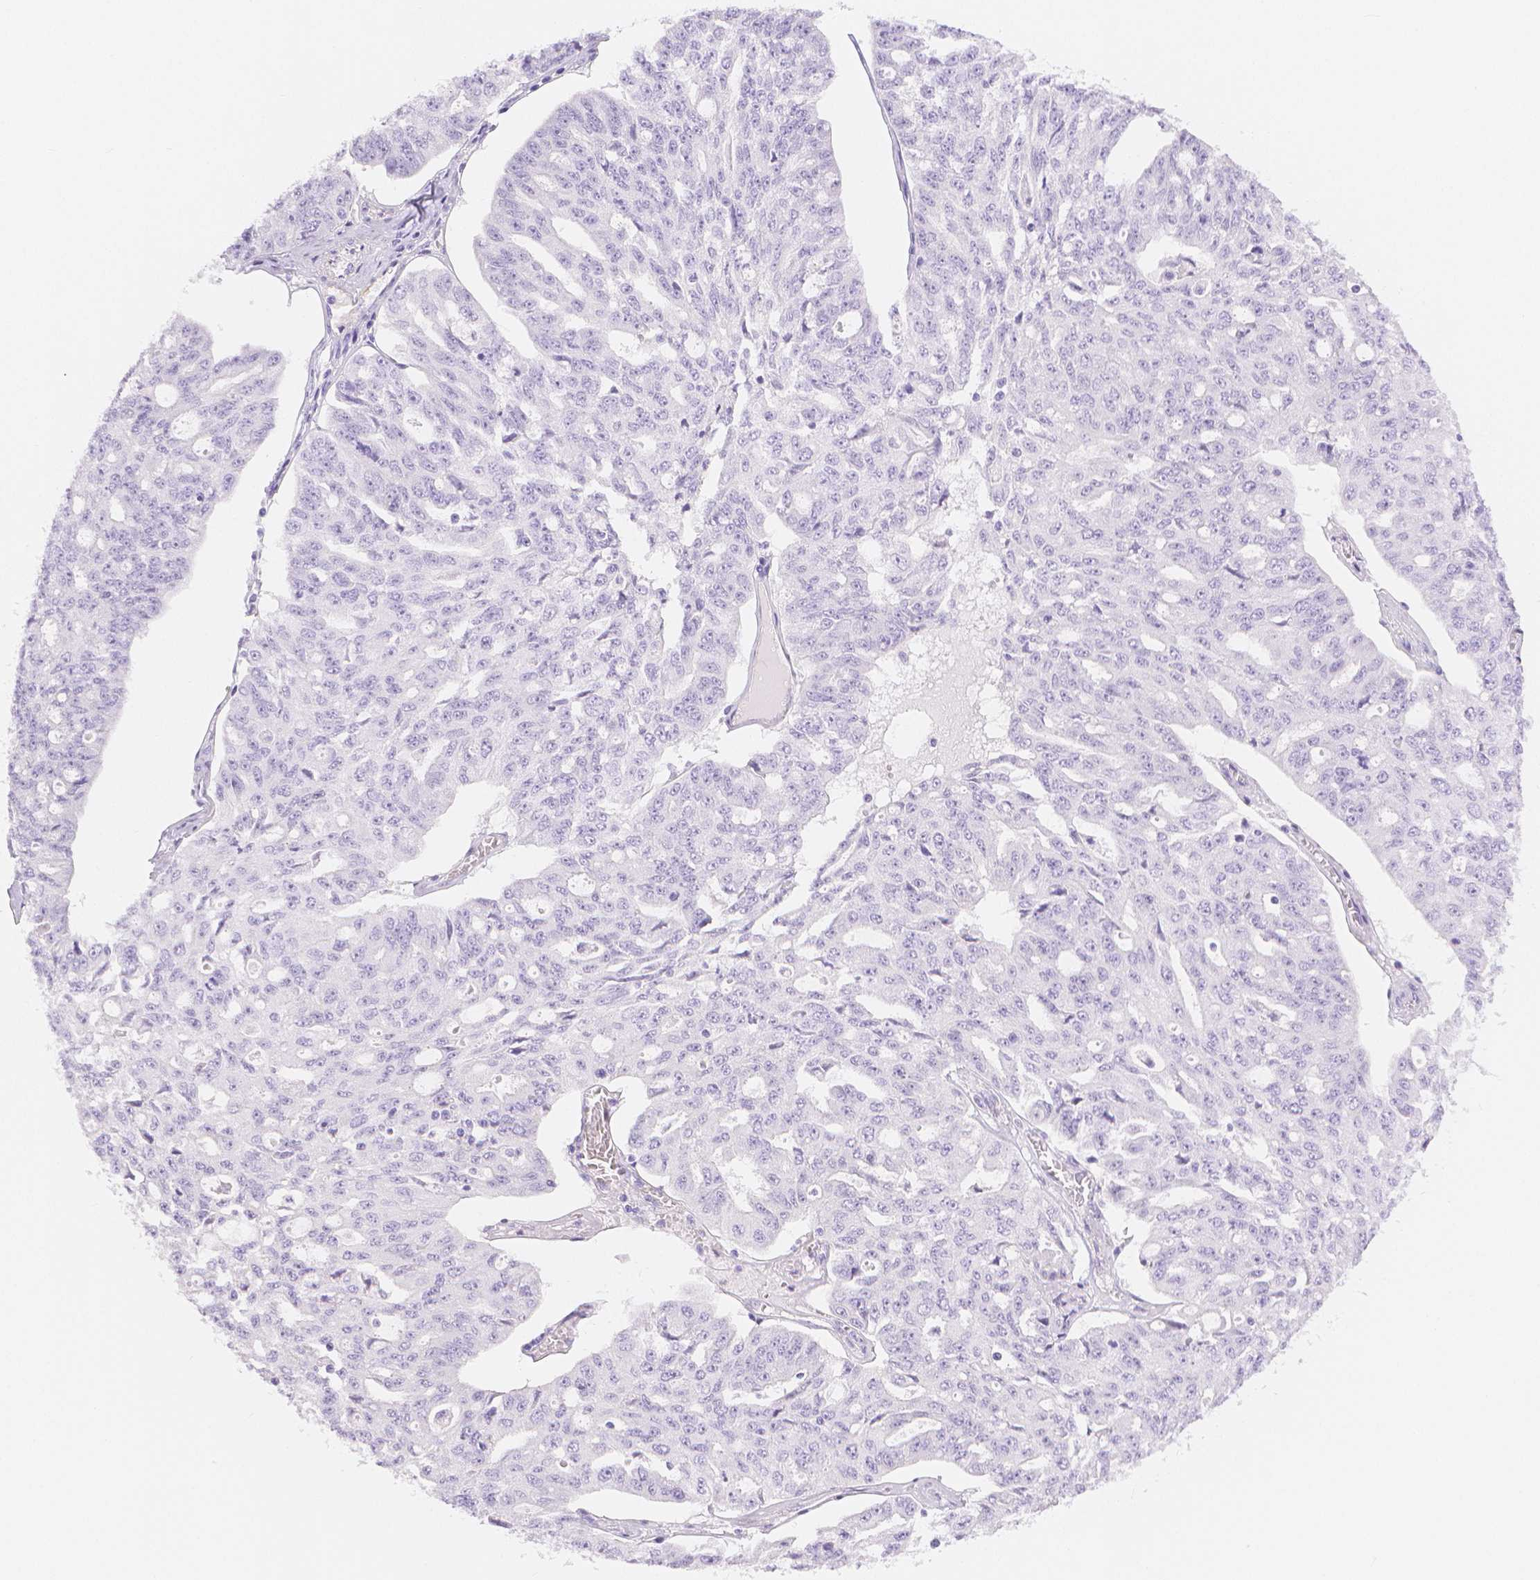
{"staining": {"intensity": "negative", "quantity": "none", "location": "none"}, "tissue": "ovarian cancer", "cell_type": "Tumor cells", "image_type": "cancer", "snomed": [{"axis": "morphology", "description": "Carcinoma, endometroid"}, {"axis": "topography", "description": "Ovary"}], "caption": "High magnification brightfield microscopy of endometroid carcinoma (ovarian) stained with DAB (3,3'-diaminobenzidine) (brown) and counterstained with hematoxylin (blue): tumor cells show no significant expression. The staining is performed using DAB brown chromogen with nuclei counter-stained in using hematoxylin.", "gene": "SLC27A5", "patient": {"sex": "female", "age": 65}}